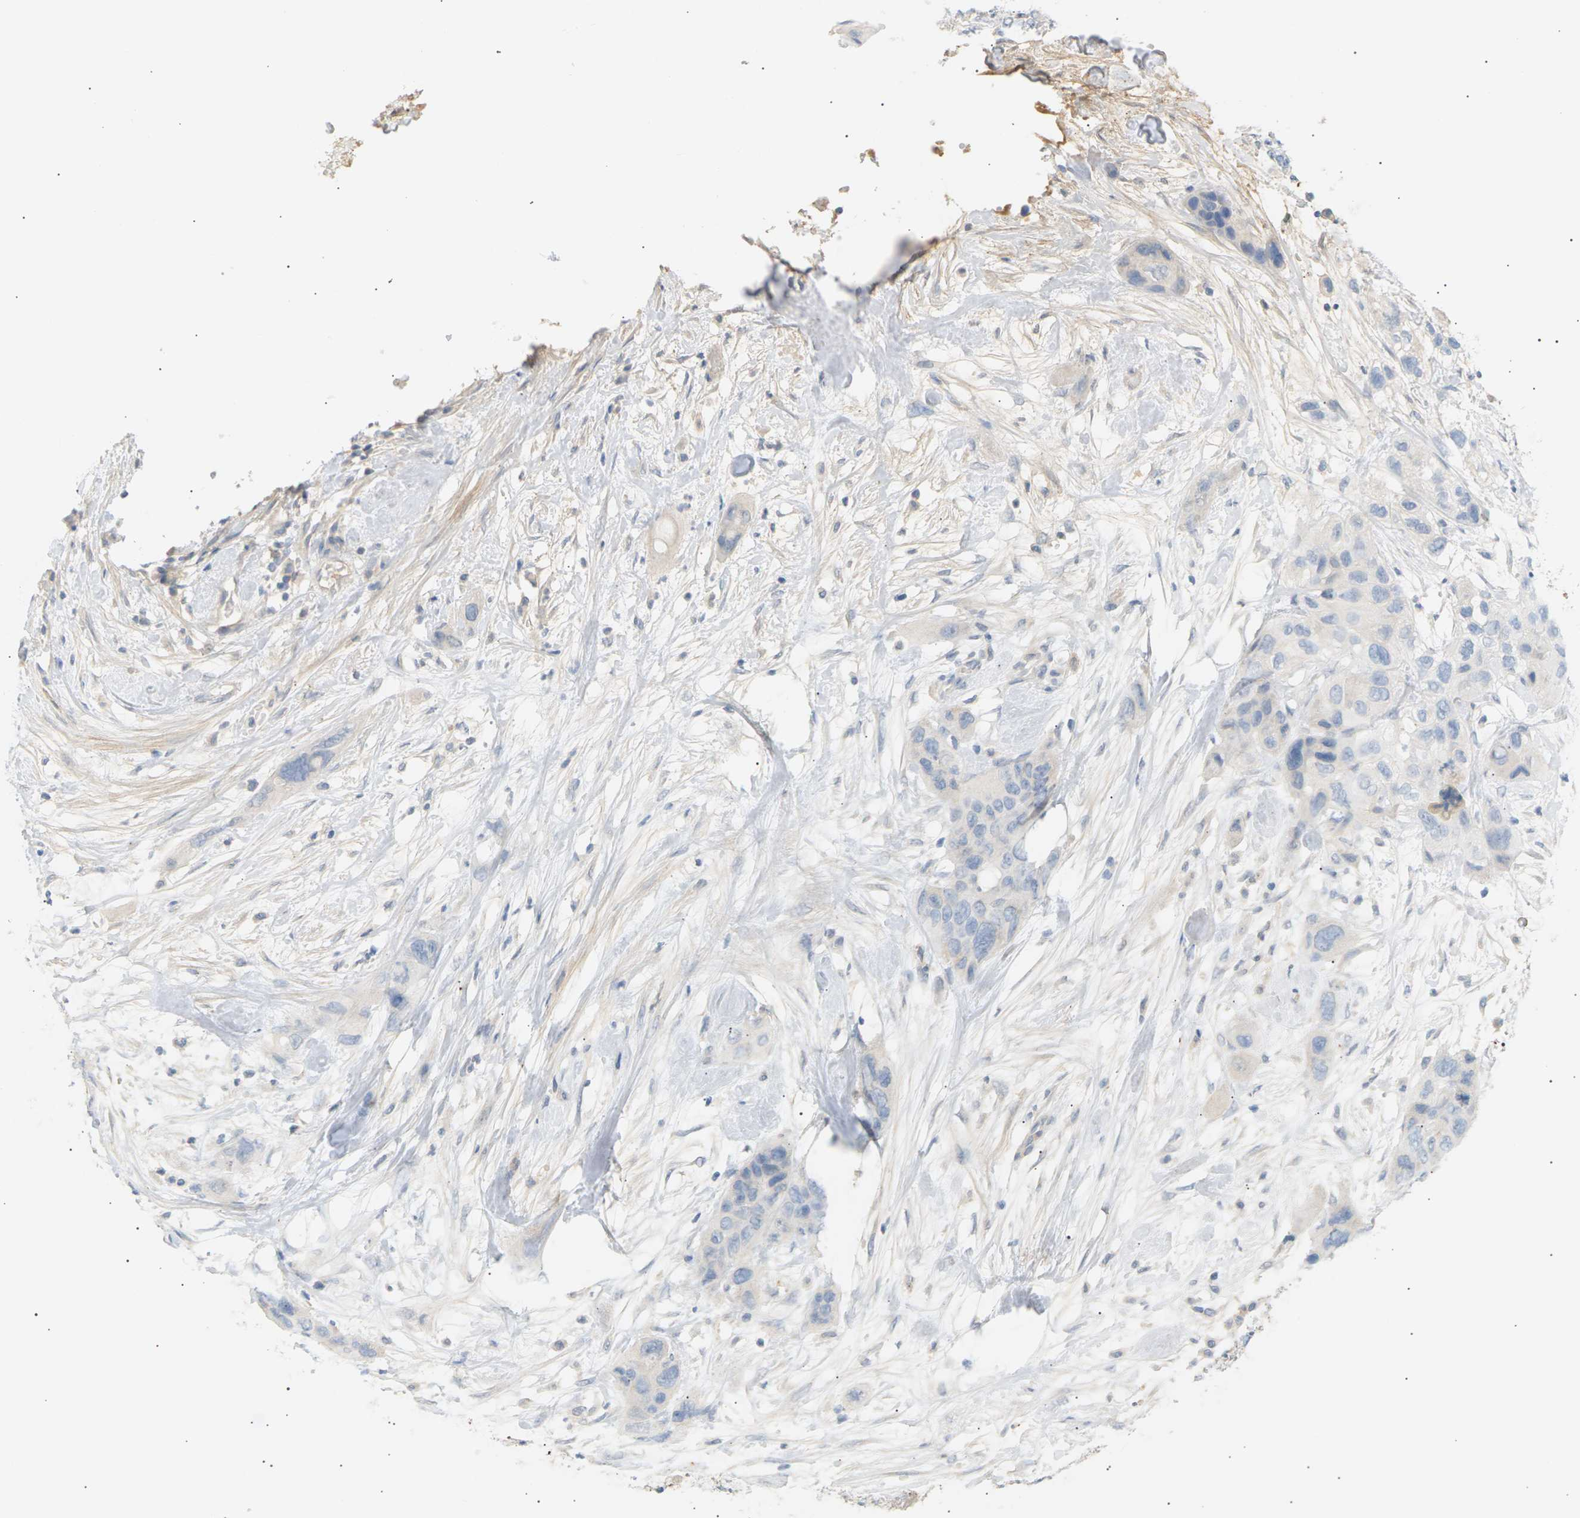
{"staining": {"intensity": "negative", "quantity": "none", "location": "none"}, "tissue": "pancreatic cancer", "cell_type": "Tumor cells", "image_type": "cancer", "snomed": [{"axis": "morphology", "description": "Adenocarcinoma, NOS"}, {"axis": "topography", "description": "Pancreas"}], "caption": "Immunohistochemical staining of pancreatic adenocarcinoma reveals no significant positivity in tumor cells.", "gene": "CLU", "patient": {"sex": "female", "age": 71}}